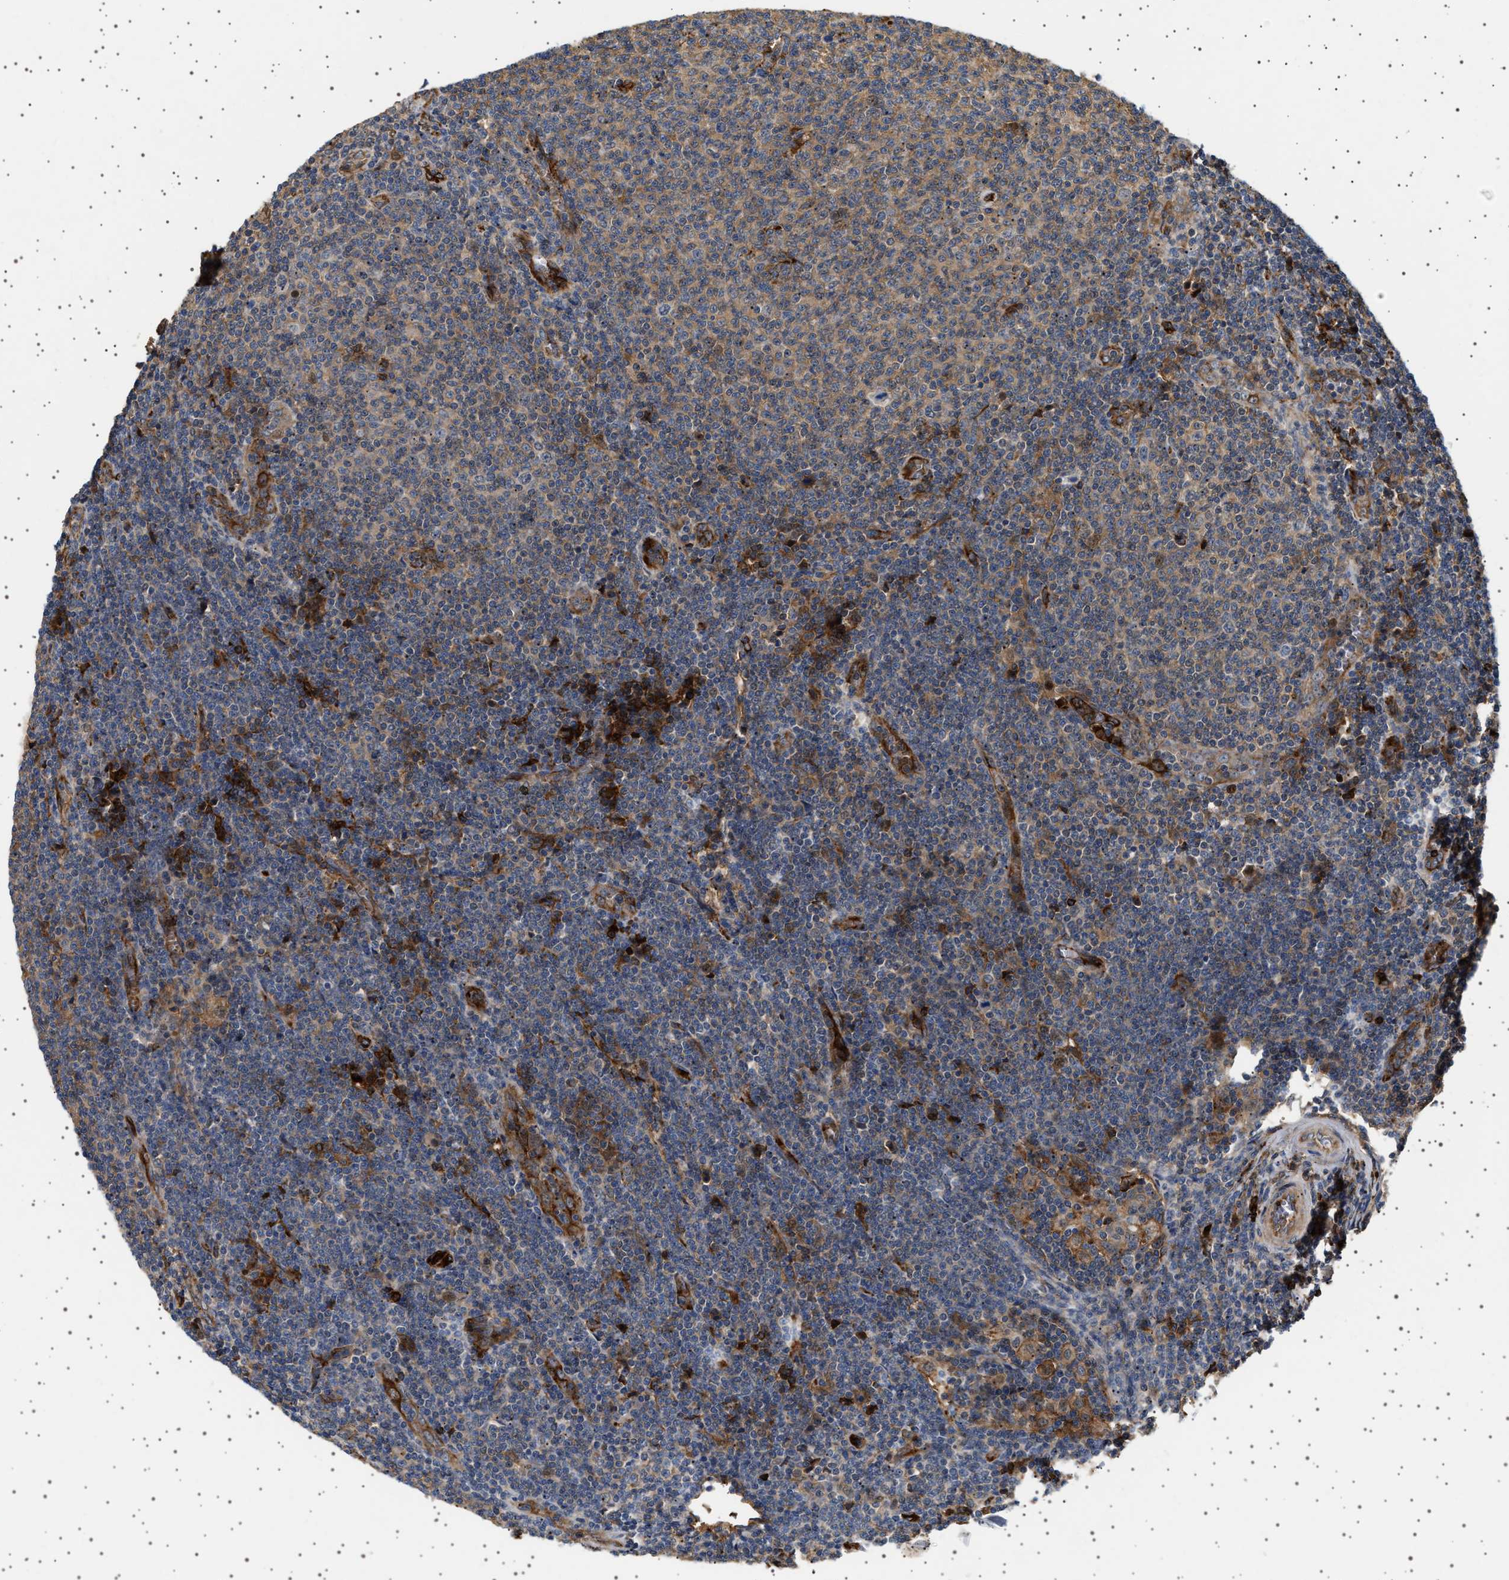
{"staining": {"intensity": "moderate", "quantity": "<25%", "location": "cytoplasmic/membranous"}, "tissue": "lymphoma", "cell_type": "Tumor cells", "image_type": "cancer", "snomed": [{"axis": "morphology", "description": "Malignant lymphoma, non-Hodgkin's type, Low grade"}, {"axis": "topography", "description": "Lymph node"}], "caption": "Immunohistochemistry image of human low-grade malignant lymphoma, non-Hodgkin's type stained for a protein (brown), which reveals low levels of moderate cytoplasmic/membranous positivity in about <25% of tumor cells.", "gene": "FICD", "patient": {"sex": "male", "age": 66}}